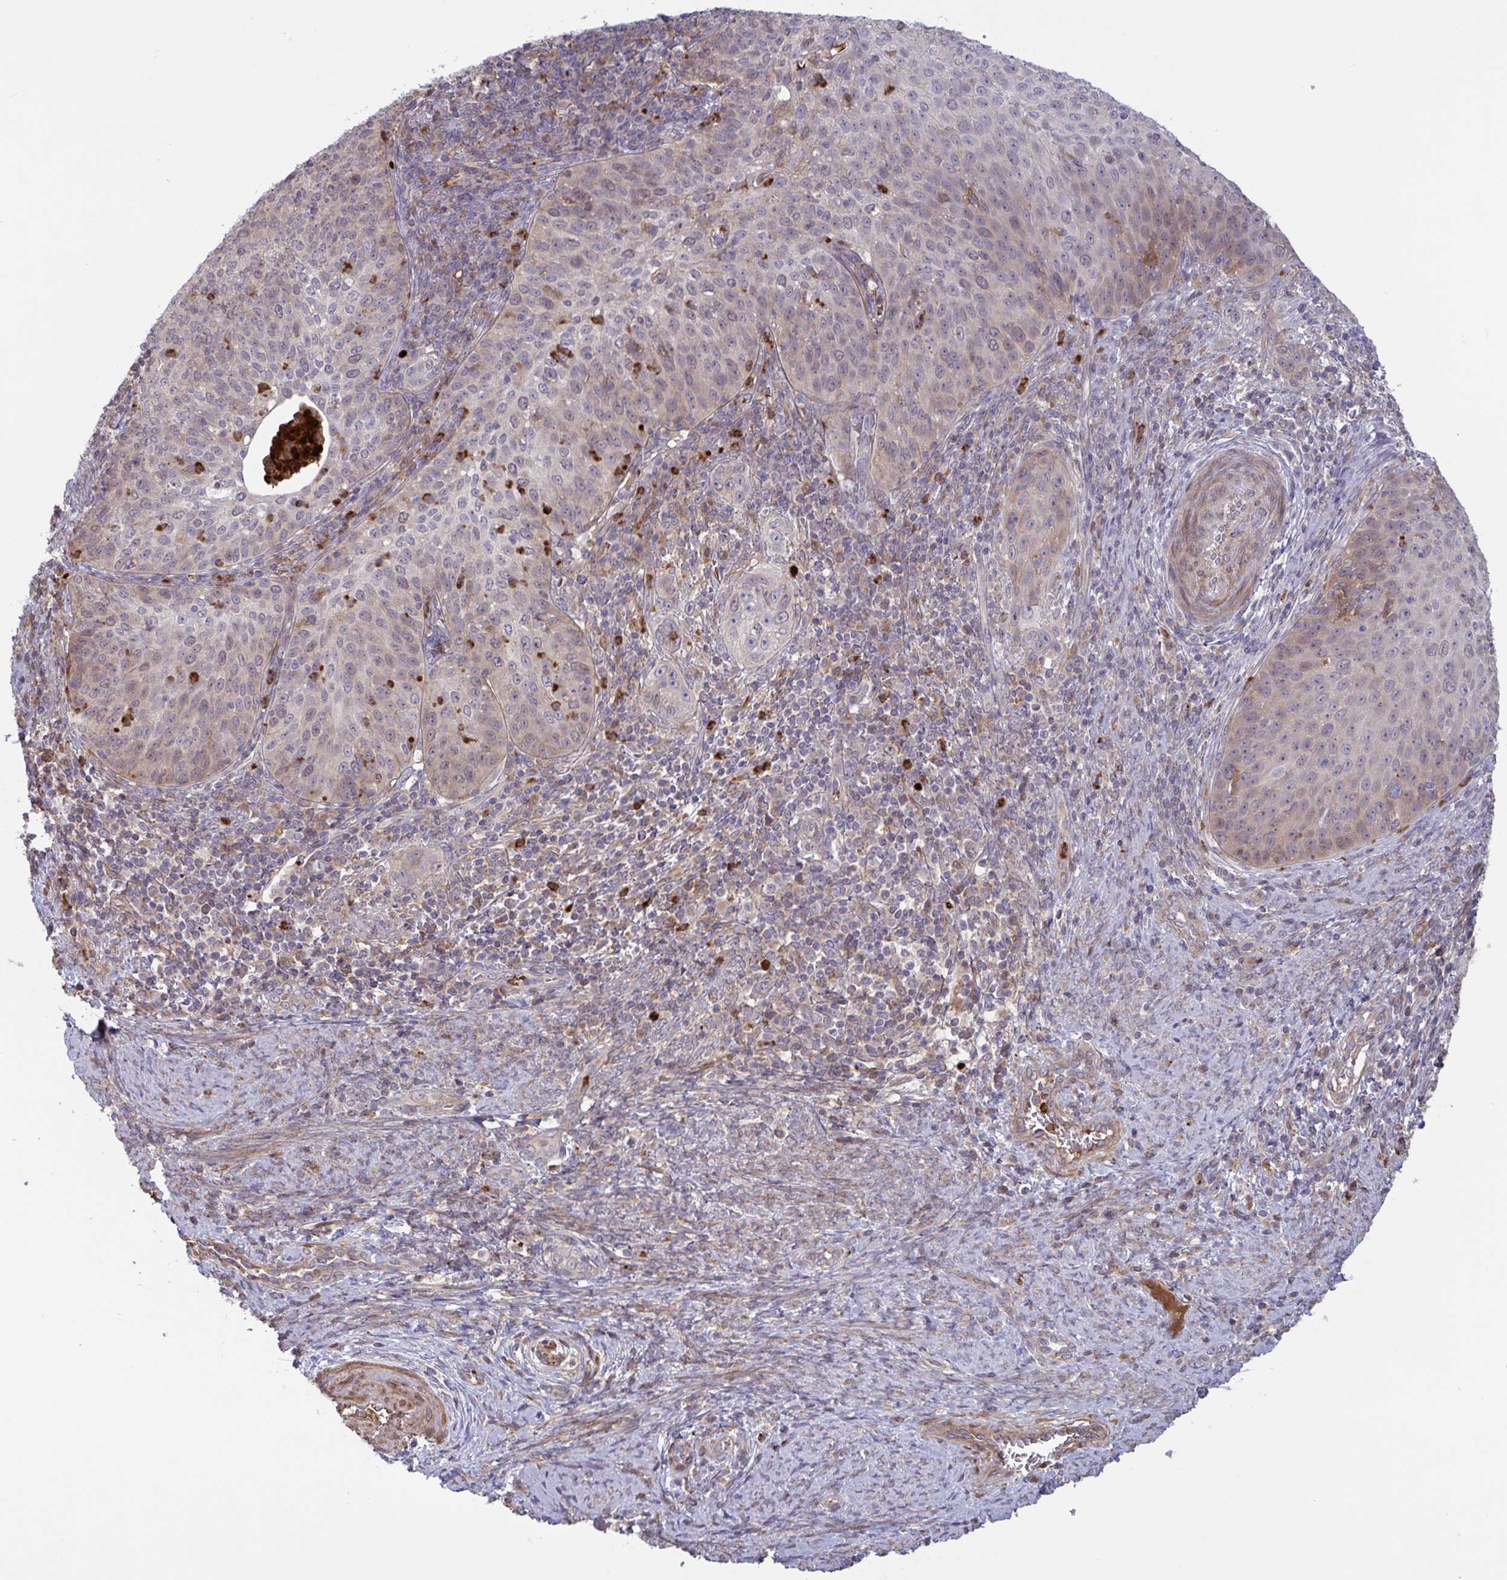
{"staining": {"intensity": "weak", "quantity": "25%-75%", "location": "cytoplasmic/membranous"}, "tissue": "cervical cancer", "cell_type": "Tumor cells", "image_type": "cancer", "snomed": [{"axis": "morphology", "description": "Squamous cell carcinoma, NOS"}, {"axis": "topography", "description": "Cervix"}], "caption": "Immunohistochemical staining of human squamous cell carcinoma (cervical) demonstrates weak cytoplasmic/membranous protein staining in about 25%-75% of tumor cells.", "gene": "IL1R1", "patient": {"sex": "female", "age": 30}}